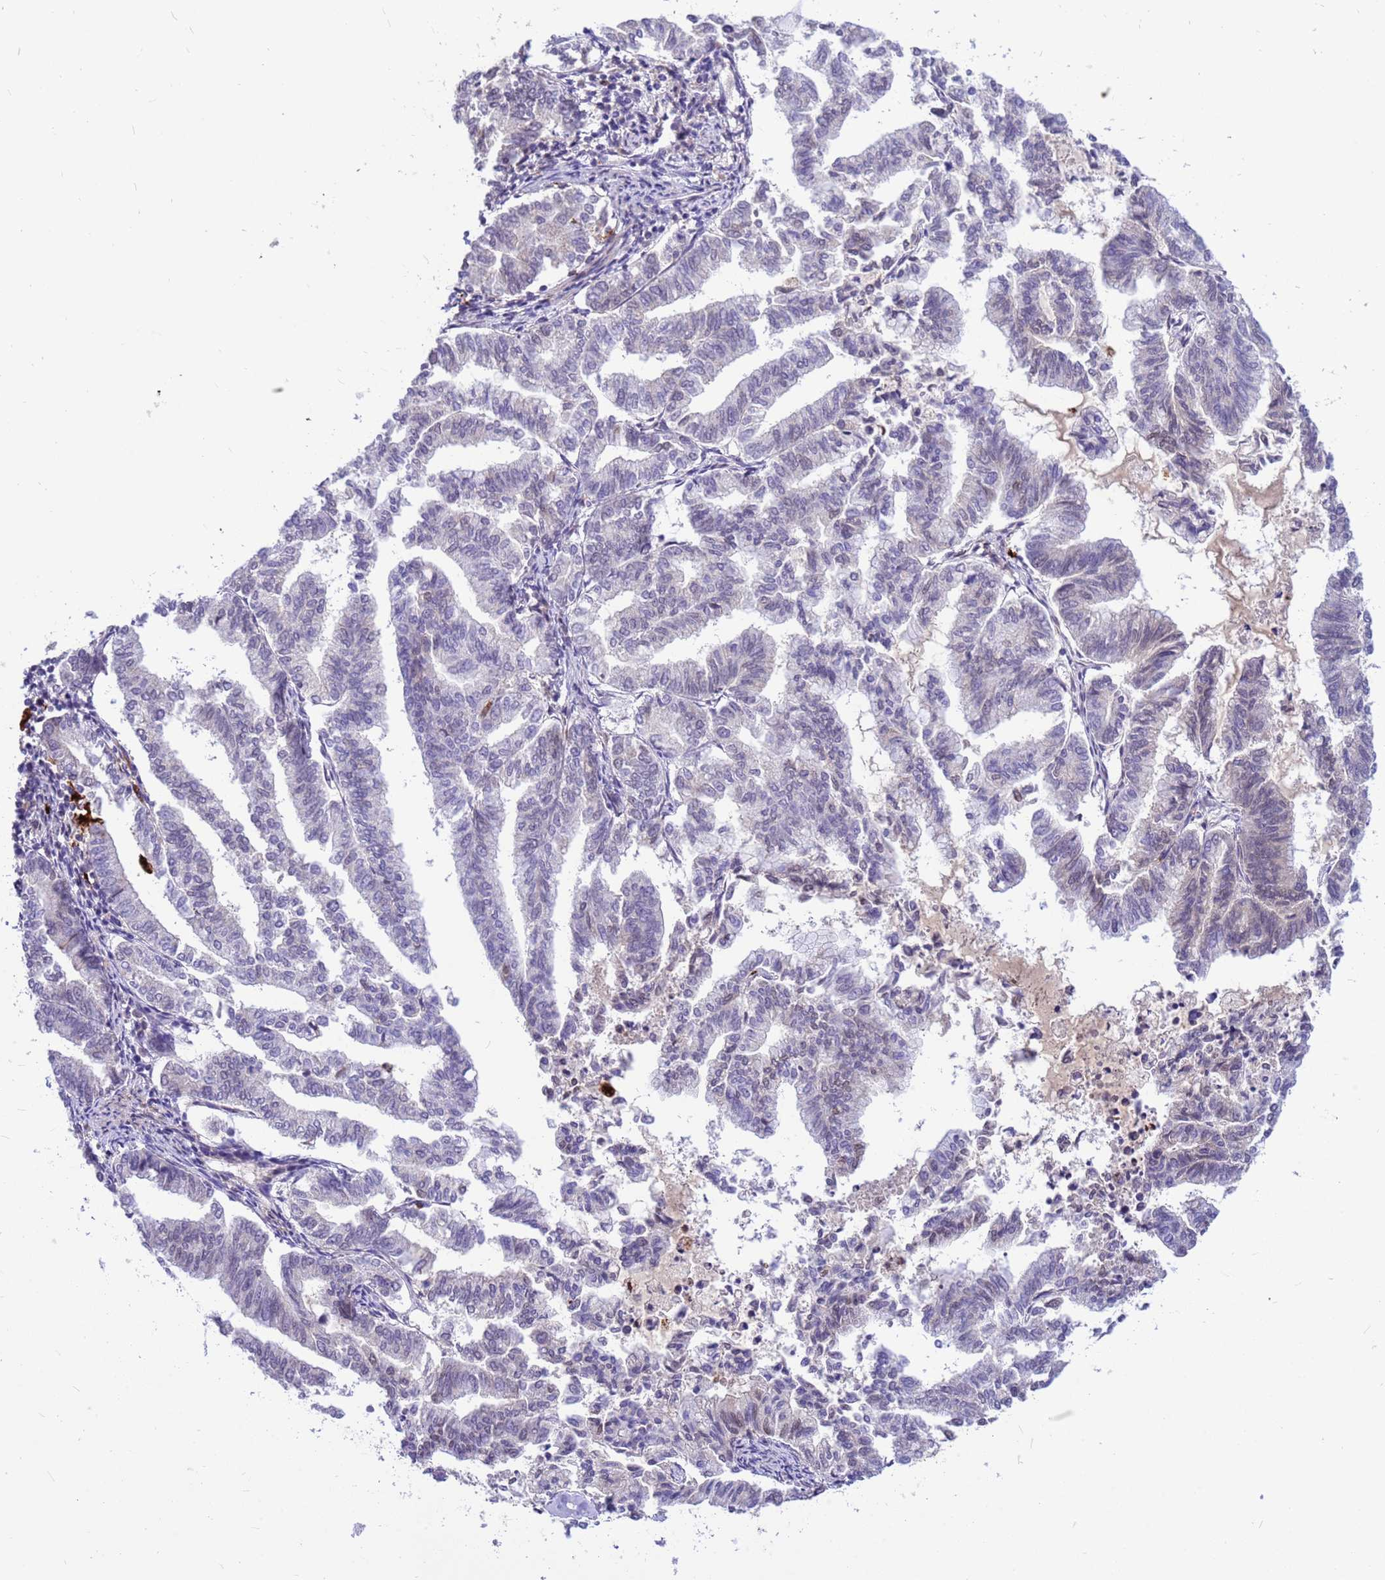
{"staining": {"intensity": "negative", "quantity": "none", "location": "none"}, "tissue": "endometrial cancer", "cell_type": "Tumor cells", "image_type": "cancer", "snomed": [{"axis": "morphology", "description": "Adenocarcinoma, NOS"}, {"axis": "topography", "description": "Endometrium"}], "caption": "Adenocarcinoma (endometrial) was stained to show a protein in brown. There is no significant expression in tumor cells. (DAB IHC, high magnification).", "gene": "ORM1", "patient": {"sex": "female", "age": 79}}